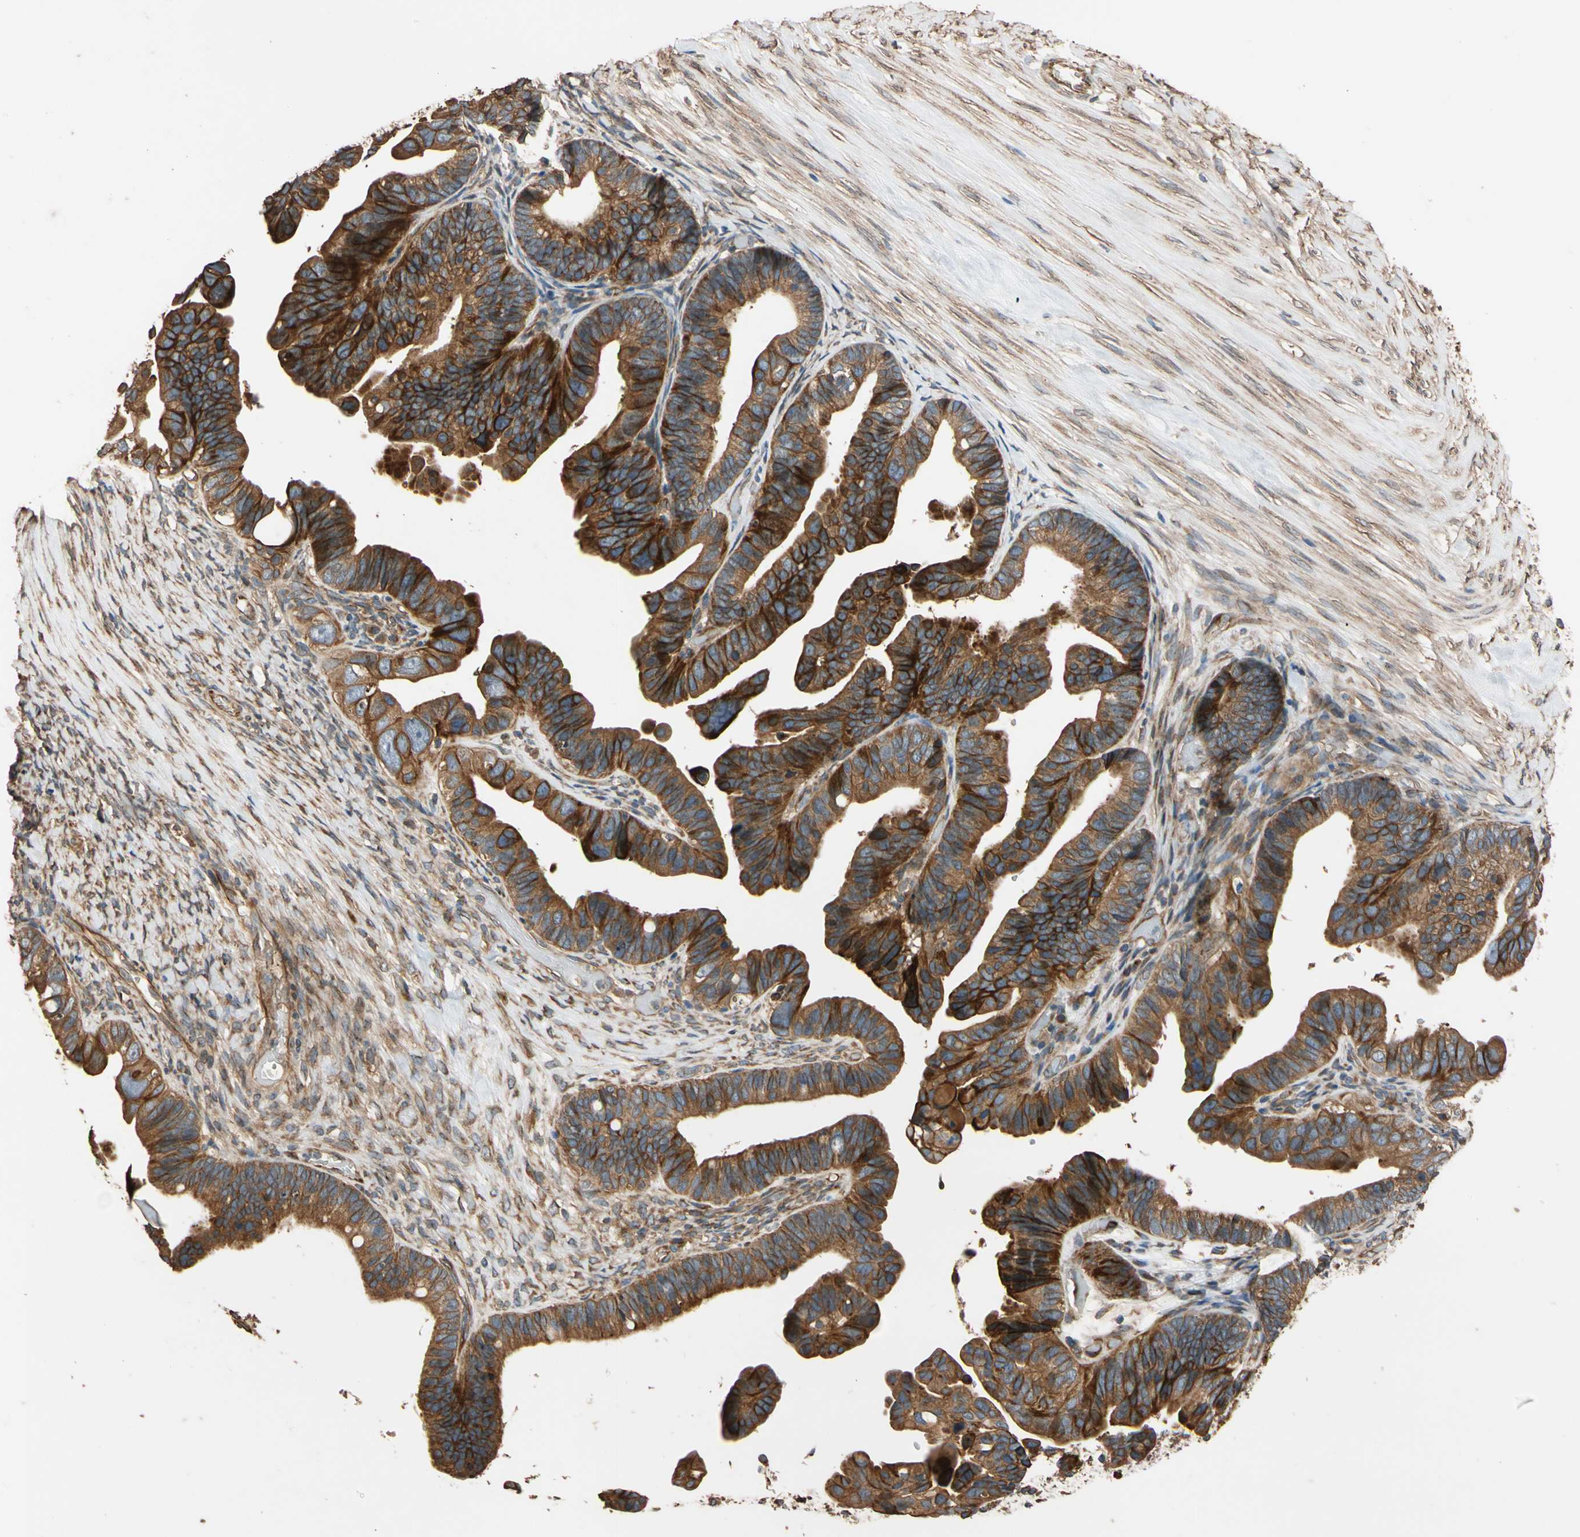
{"staining": {"intensity": "strong", "quantity": ">75%", "location": "cytoplasmic/membranous"}, "tissue": "ovarian cancer", "cell_type": "Tumor cells", "image_type": "cancer", "snomed": [{"axis": "morphology", "description": "Cystadenocarcinoma, serous, NOS"}, {"axis": "topography", "description": "Ovary"}], "caption": "IHC photomicrograph of neoplastic tissue: human ovarian cancer stained using immunohistochemistry displays high levels of strong protein expression localized specifically in the cytoplasmic/membranous of tumor cells, appearing as a cytoplasmic/membranous brown color.", "gene": "MGRN1", "patient": {"sex": "female", "age": 56}}